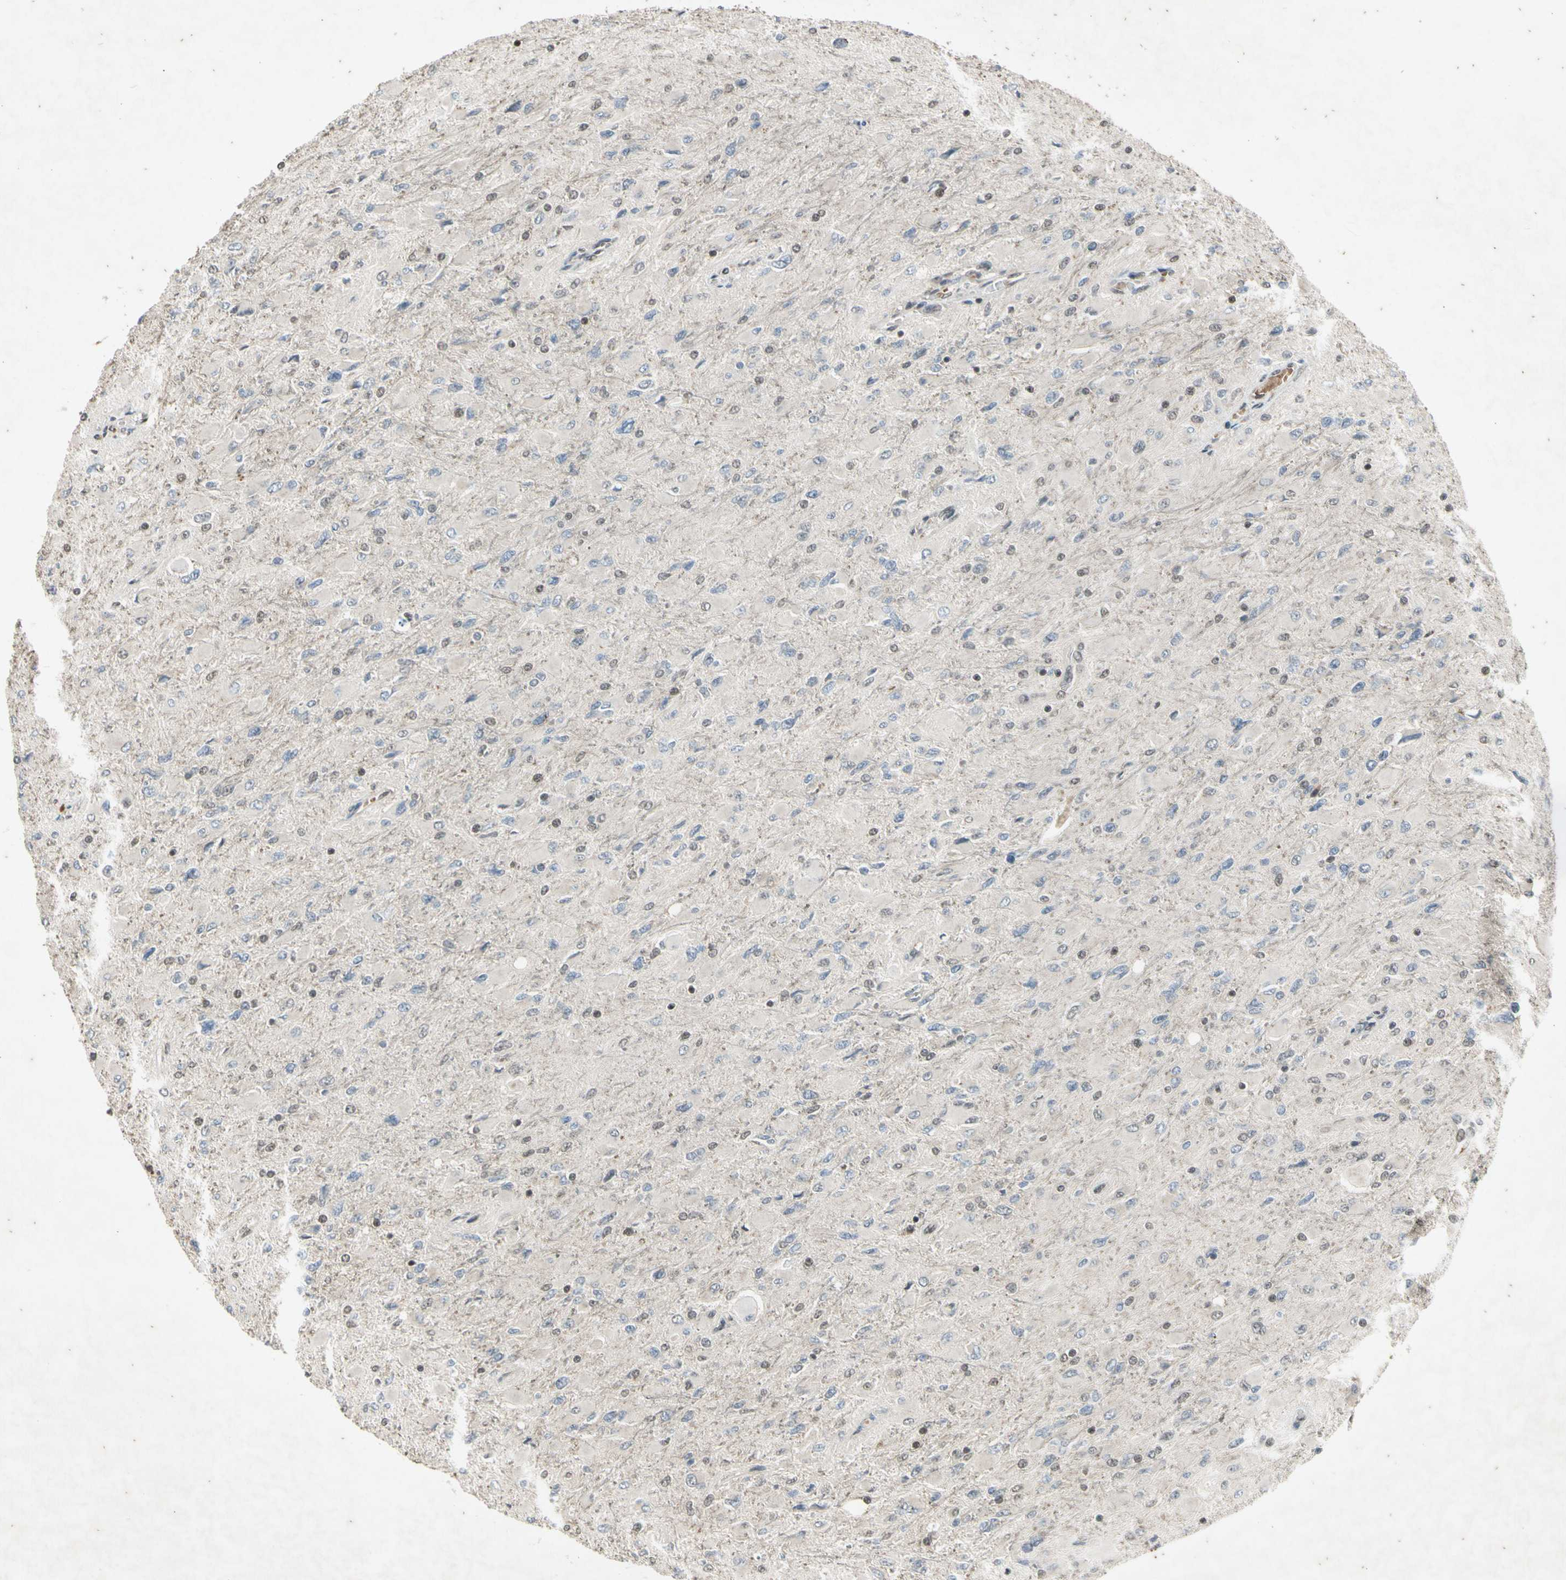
{"staining": {"intensity": "weak", "quantity": "25%-75%", "location": "nuclear"}, "tissue": "glioma", "cell_type": "Tumor cells", "image_type": "cancer", "snomed": [{"axis": "morphology", "description": "Glioma, malignant, High grade"}, {"axis": "topography", "description": "Cerebral cortex"}], "caption": "Immunohistochemistry photomicrograph of neoplastic tissue: human malignant glioma (high-grade) stained using immunohistochemistry (IHC) displays low levels of weak protein expression localized specifically in the nuclear of tumor cells, appearing as a nuclear brown color.", "gene": "EFNB2", "patient": {"sex": "female", "age": 36}}